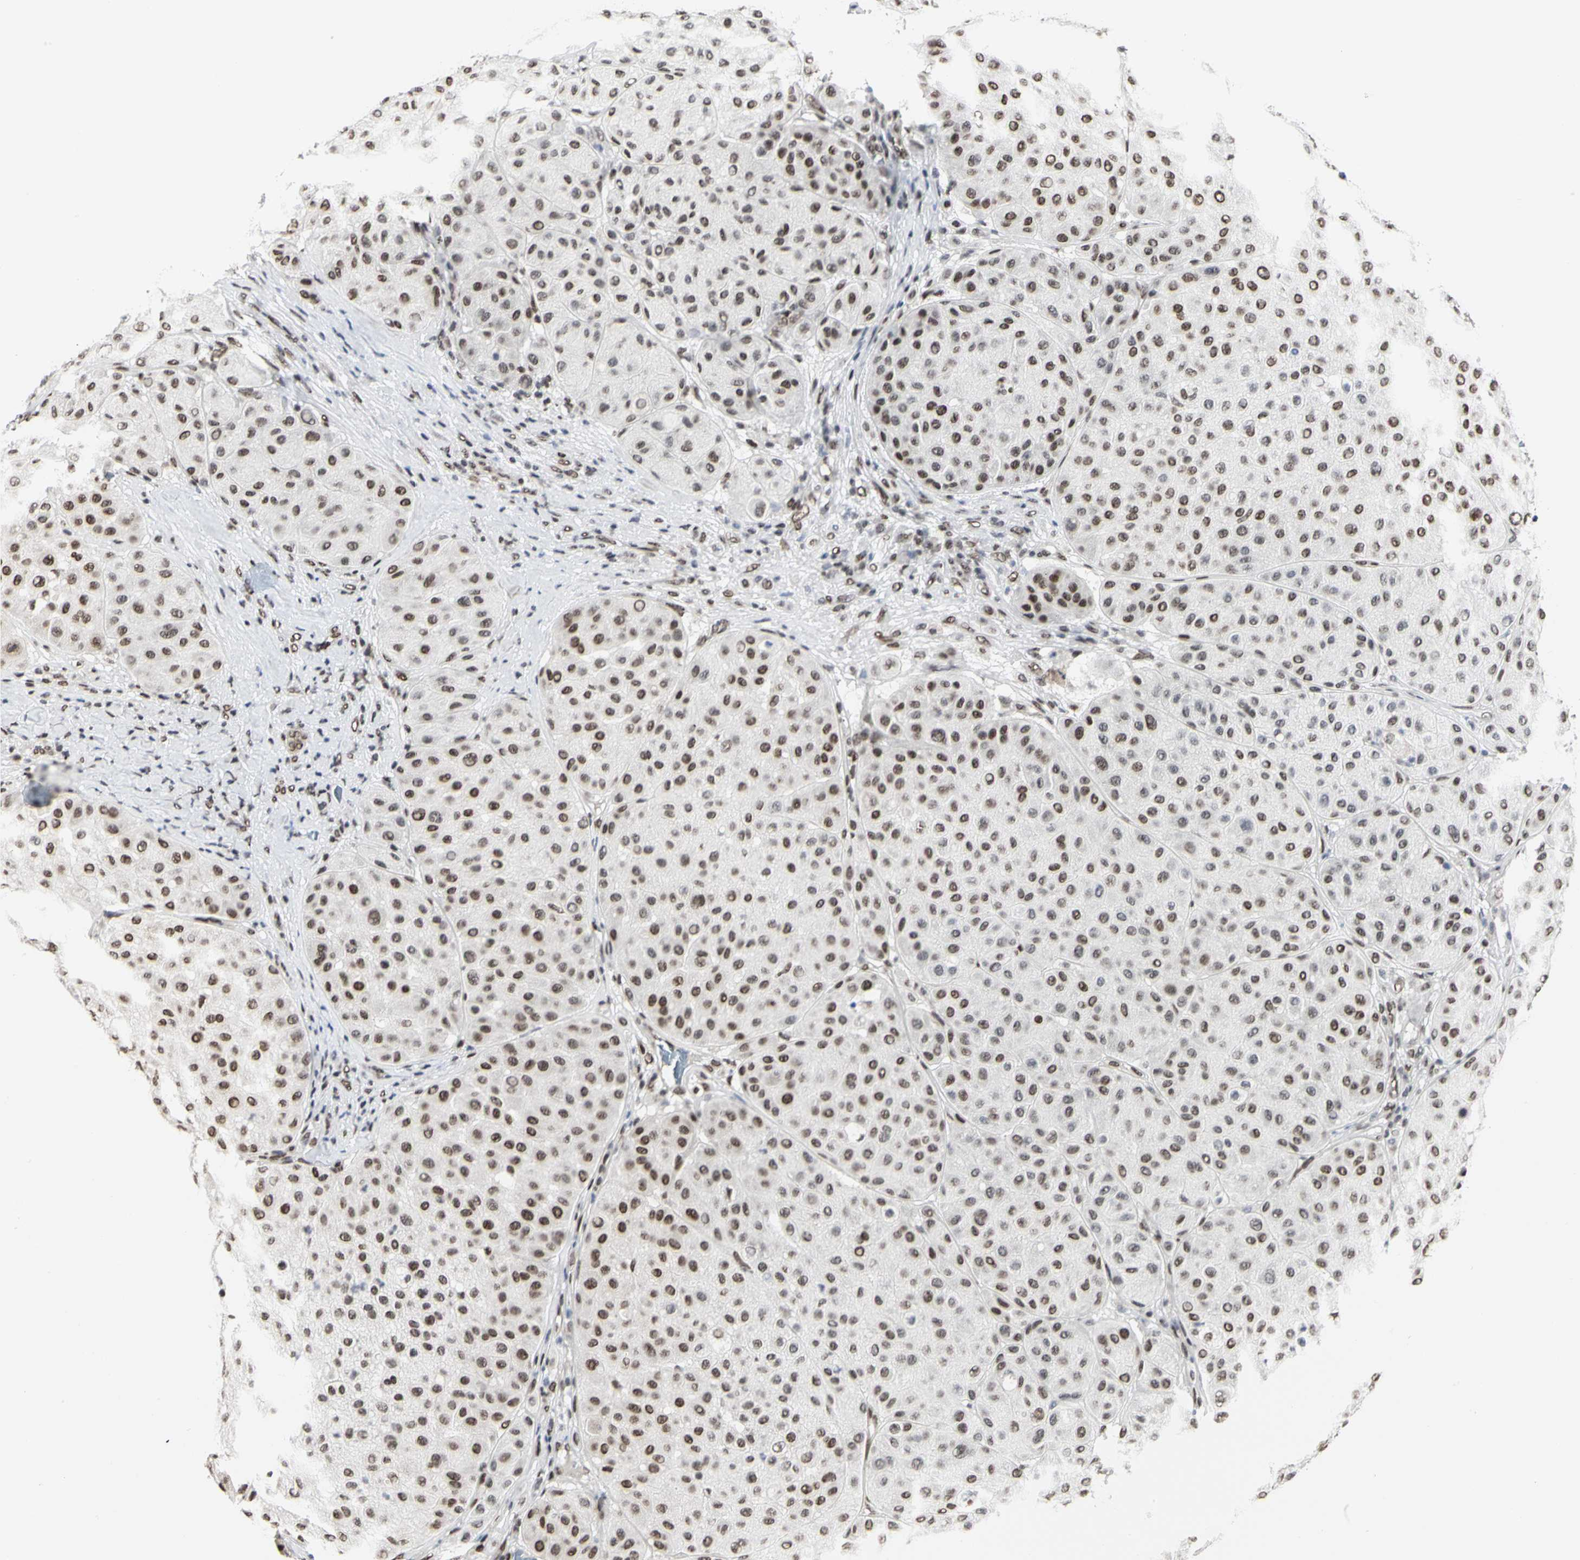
{"staining": {"intensity": "moderate", "quantity": ">75%", "location": "nuclear"}, "tissue": "melanoma", "cell_type": "Tumor cells", "image_type": "cancer", "snomed": [{"axis": "morphology", "description": "Normal tissue, NOS"}, {"axis": "morphology", "description": "Malignant melanoma, Metastatic site"}, {"axis": "topography", "description": "Skin"}], "caption": "Protein staining shows moderate nuclear positivity in approximately >75% of tumor cells in melanoma.", "gene": "PRMT3", "patient": {"sex": "male", "age": 41}}